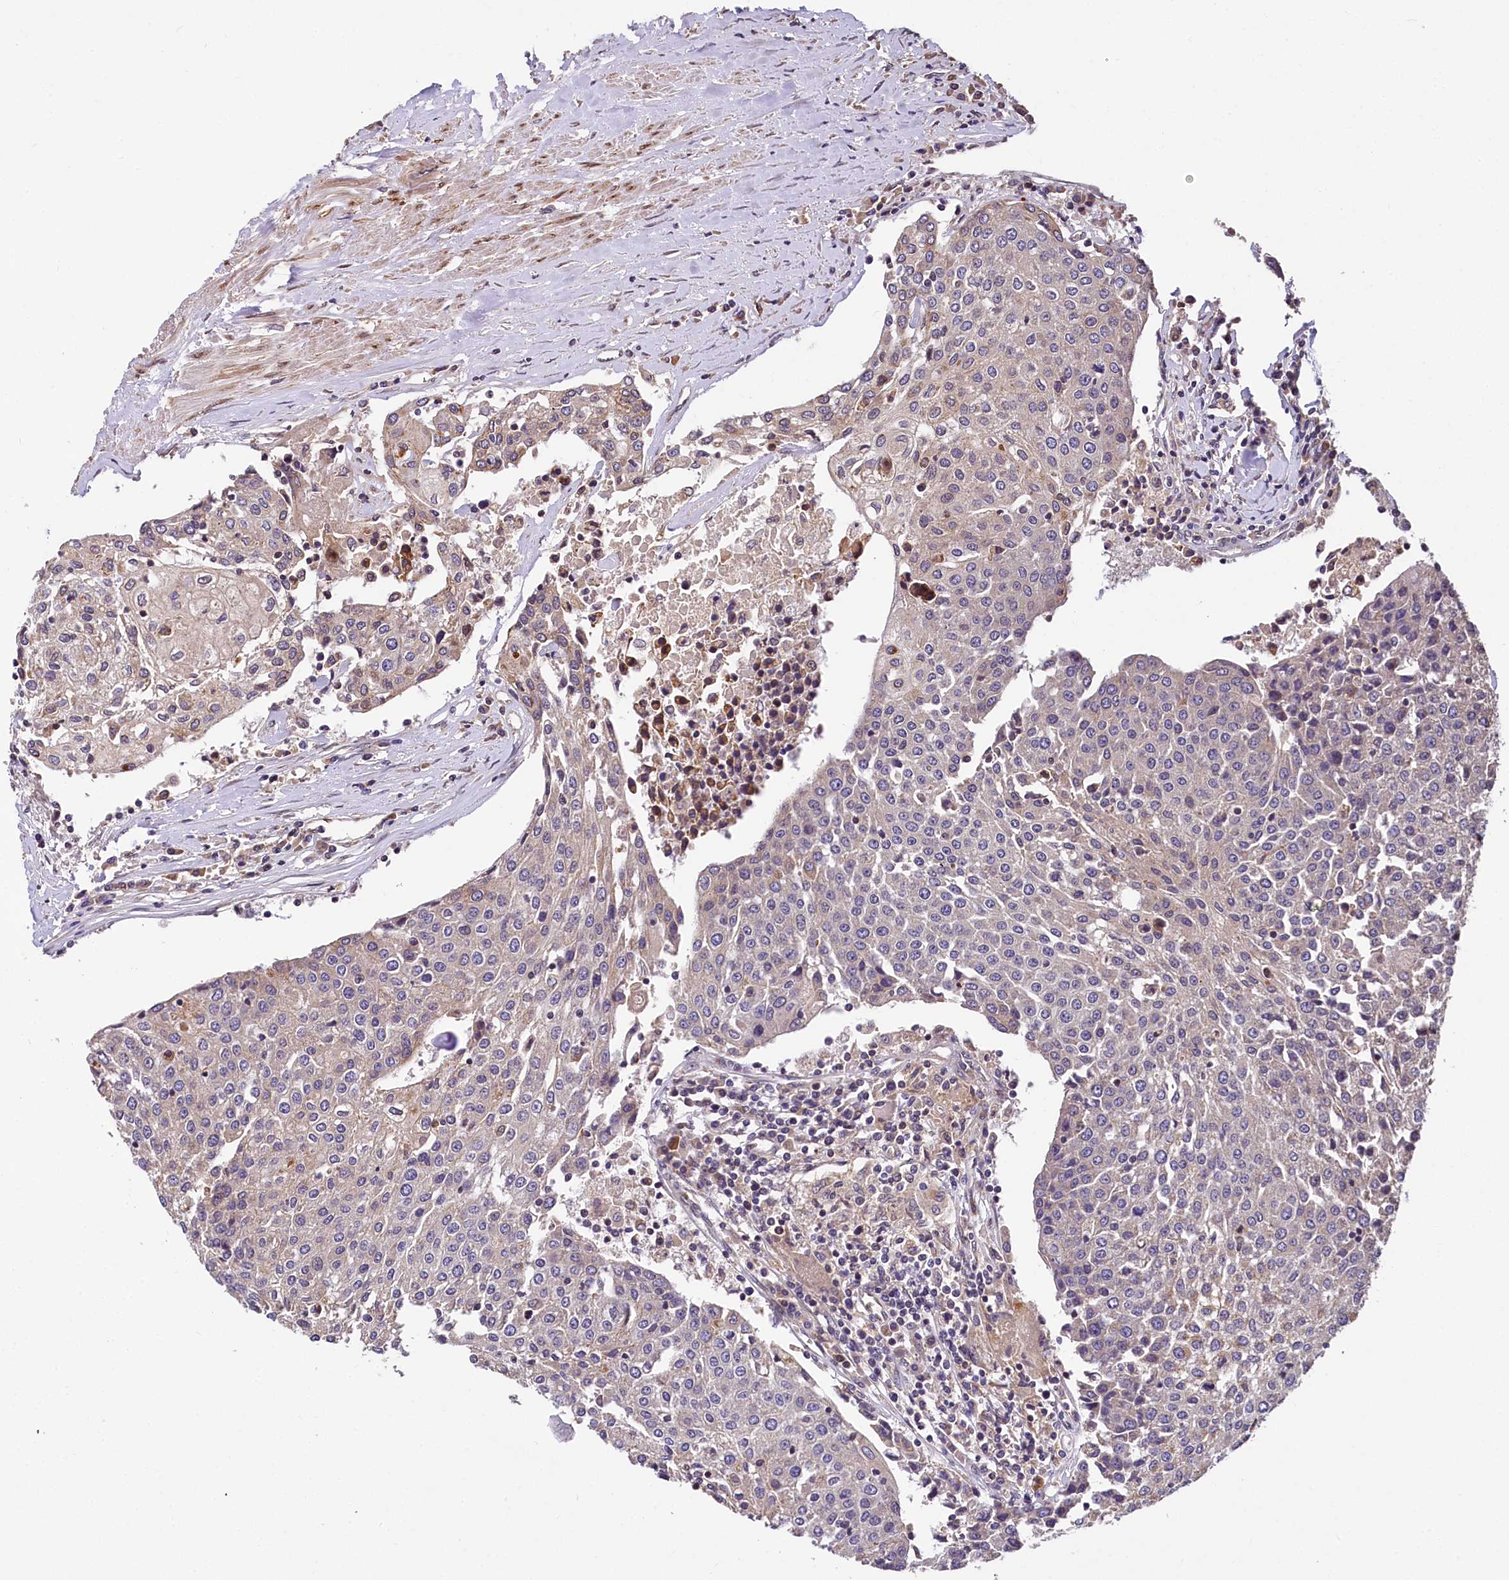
{"staining": {"intensity": "weak", "quantity": "25%-75%", "location": "cytoplasmic/membranous"}, "tissue": "urothelial cancer", "cell_type": "Tumor cells", "image_type": "cancer", "snomed": [{"axis": "morphology", "description": "Urothelial carcinoma, High grade"}, {"axis": "topography", "description": "Urinary bladder"}], "caption": "Urothelial cancer stained for a protein (brown) displays weak cytoplasmic/membranous positive staining in approximately 25%-75% of tumor cells.", "gene": "SUPV3L1", "patient": {"sex": "female", "age": 85}}